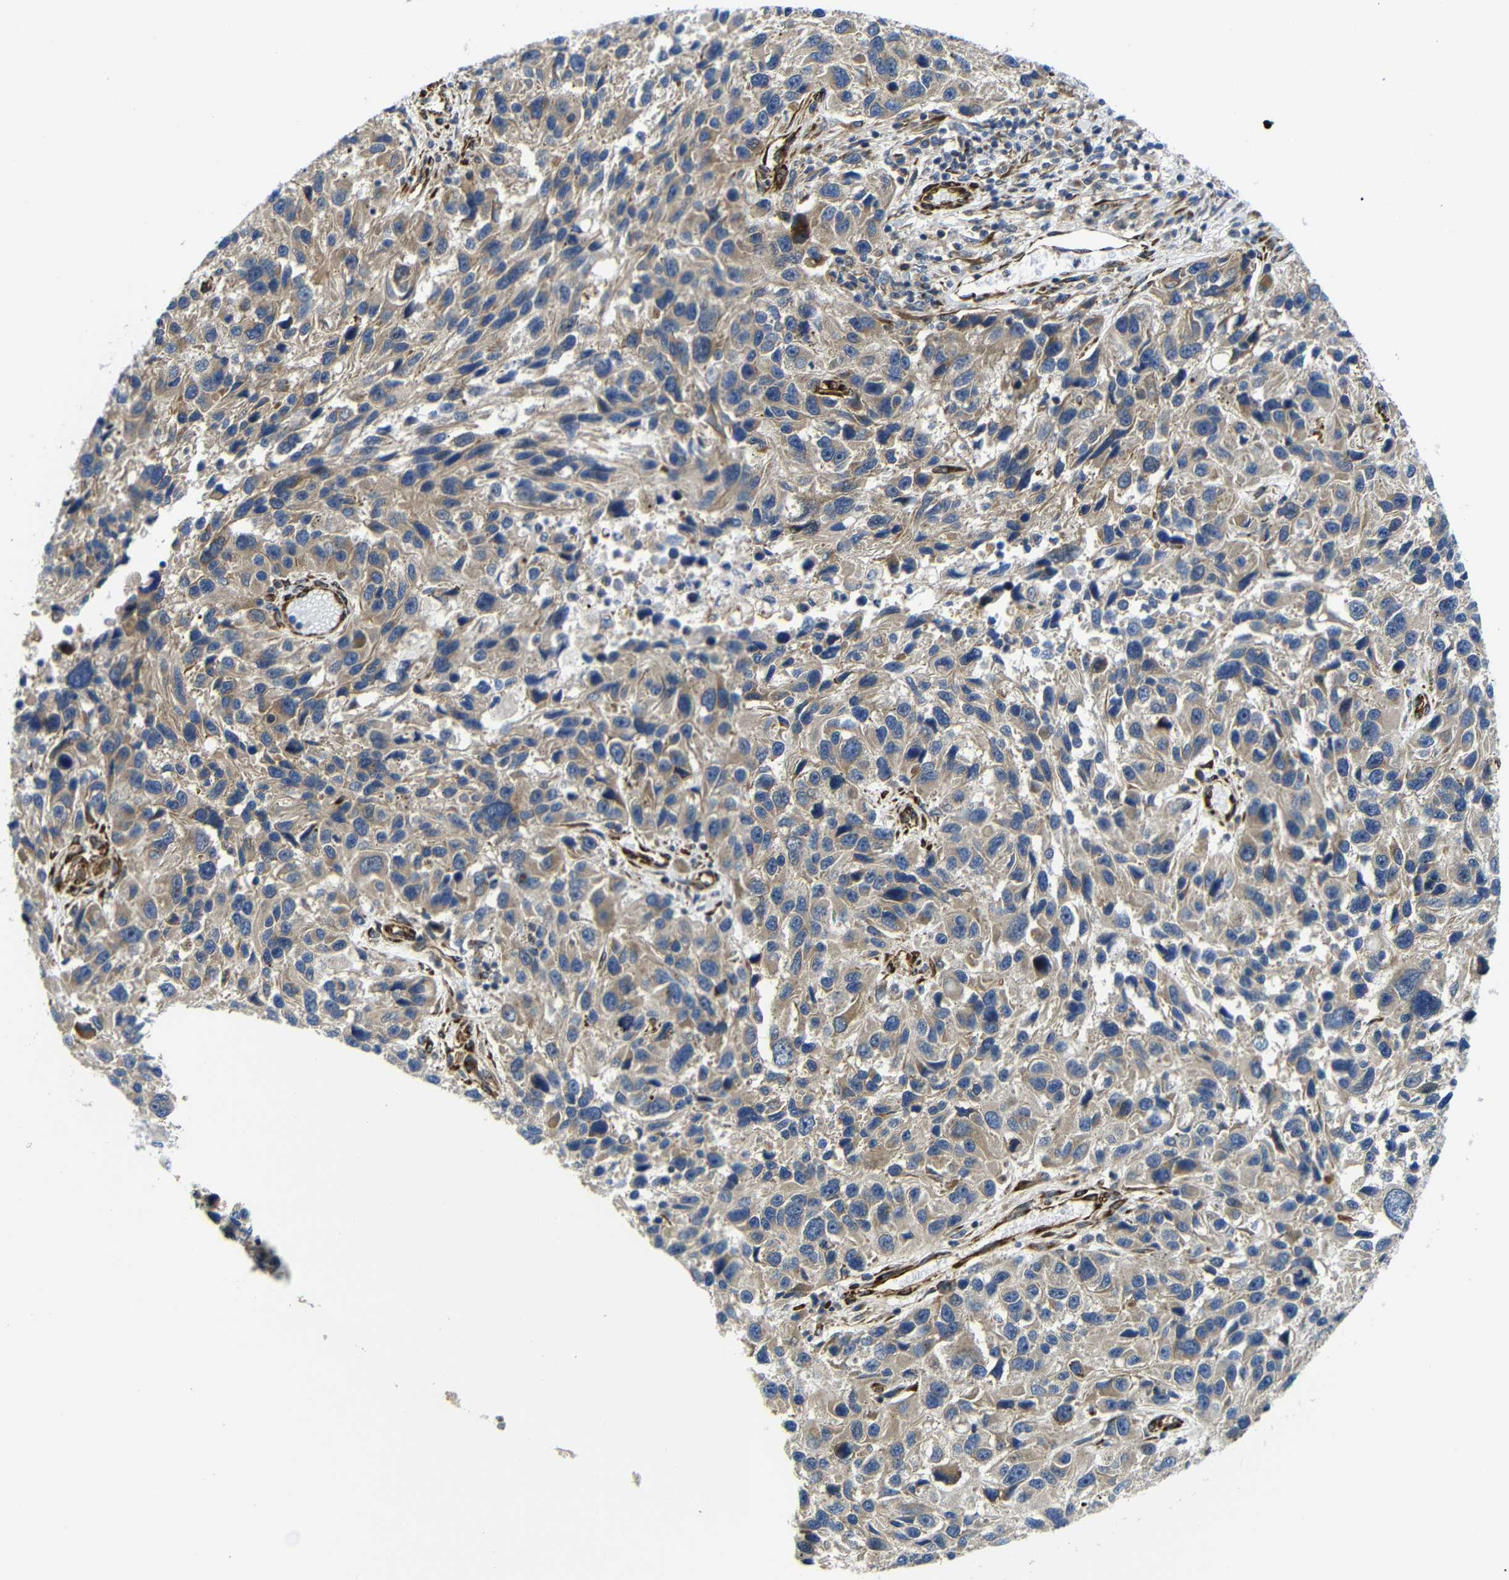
{"staining": {"intensity": "weak", "quantity": "25%-75%", "location": "cytoplasmic/membranous"}, "tissue": "melanoma", "cell_type": "Tumor cells", "image_type": "cancer", "snomed": [{"axis": "morphology", "description": "Malignant melanoma, NOS"}, {"axis": "topography", "description": "Skin"}], "caption": "Immunohistochemical staining of malignant melanoma shows low levels of weak cytoplasmic/membranous staining in about 25%-75% of tumor cells.", "gene": "PARP14", "patient": {"sex": "male", "age": 53}}